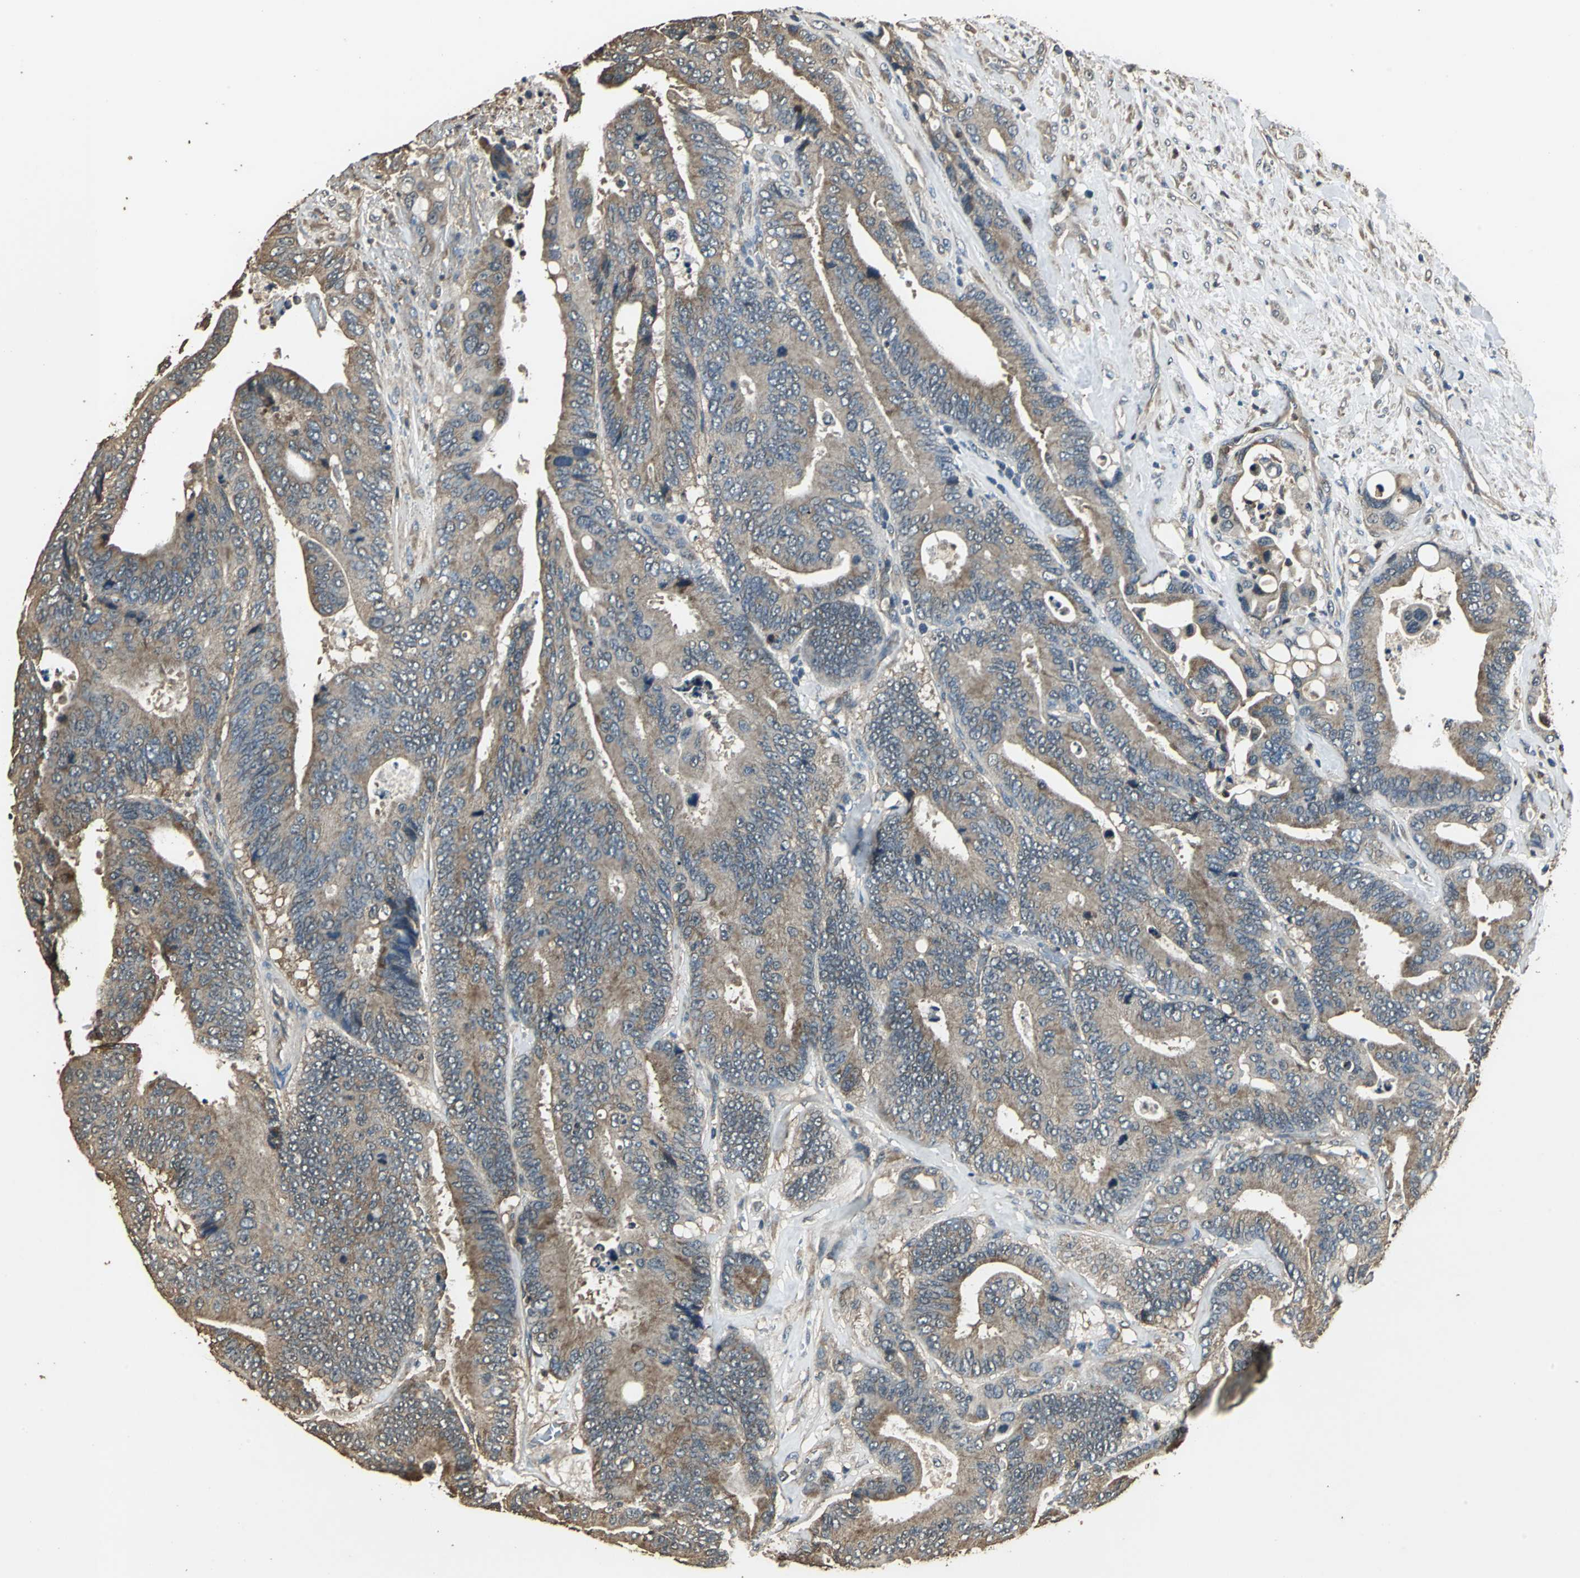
{"staining": {"intensity": "moderate", "quantity": ">75%", "location": "cytoplasmic/membranous"}, "tissue": "colorectal cancer", "cell_type": "Tumor cells", "image_type": "cancer", "snomed": [{"axis": "morphology", "description": "Normal tissue, NOS"}, {"axis": "morphology", "description": "Adenocarcinoma, NOS"}, {"axis": "topography", "description": "Colon"}], "caption": "Immunohistochemical staining of colorectal cancer shows moderate cytoplasmic/membranous protein expression in about >75% of tumor cells.", "gene": "TMPRSS4", "patient": {"sex": "male", "age": 82}}